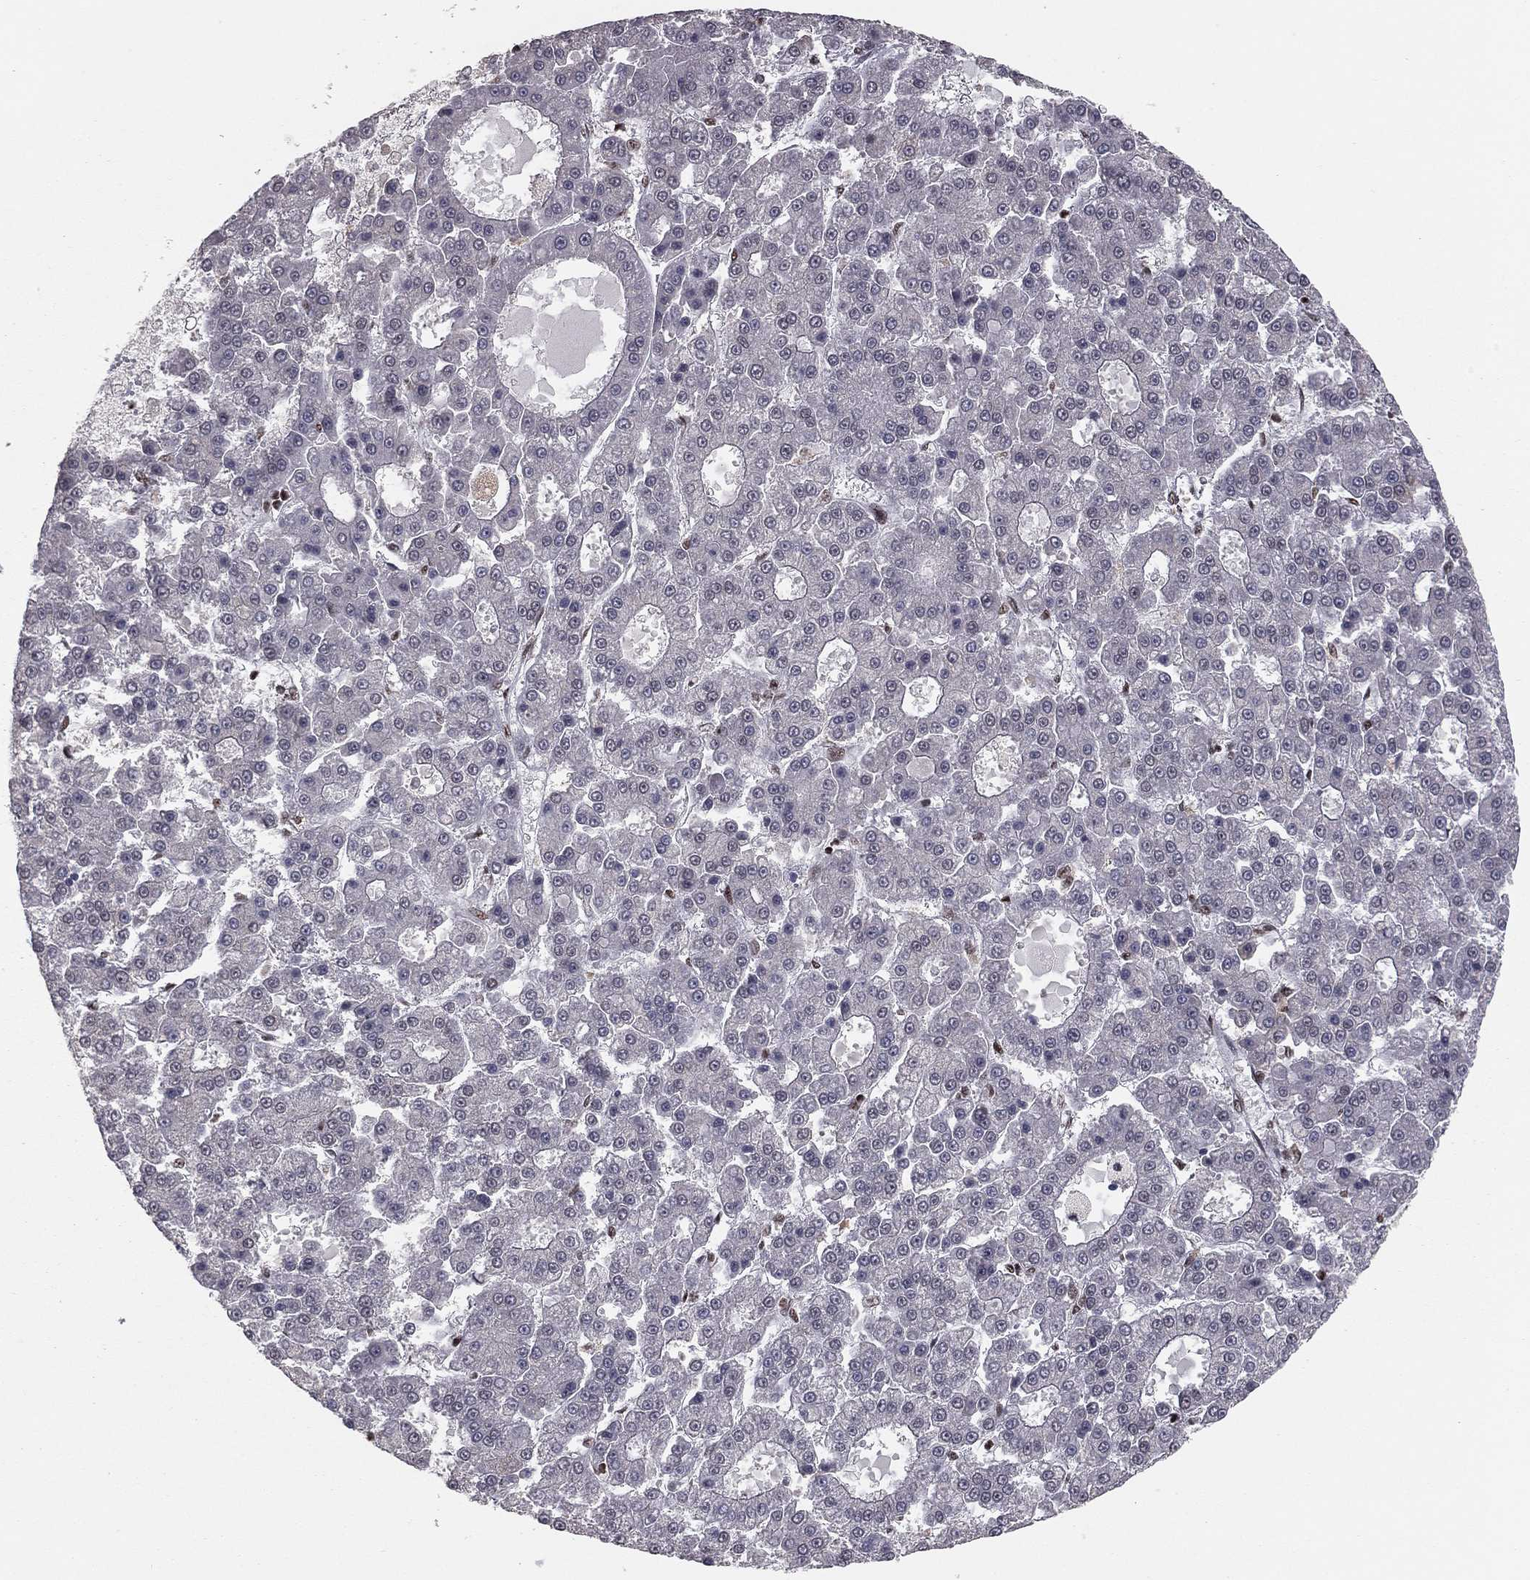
{"staining": {"intensity": "negative", "quantity": "none", "location": "none"}, "tissue": "liver cancer", "cell_type": "Tumor cells", "image_type": "cancer", "snomed": [{"axis": "morphology", "description": "Carcinoma, Hepatocellular, NOS"}, {"axis": "topography", "description": "Liver"}], "caption": "Tumor cells are negative for protein expression in human liver hepatocellular carcinoma.", "gene": "NFYB", "patient": {"sex": "male", "age": 70}}